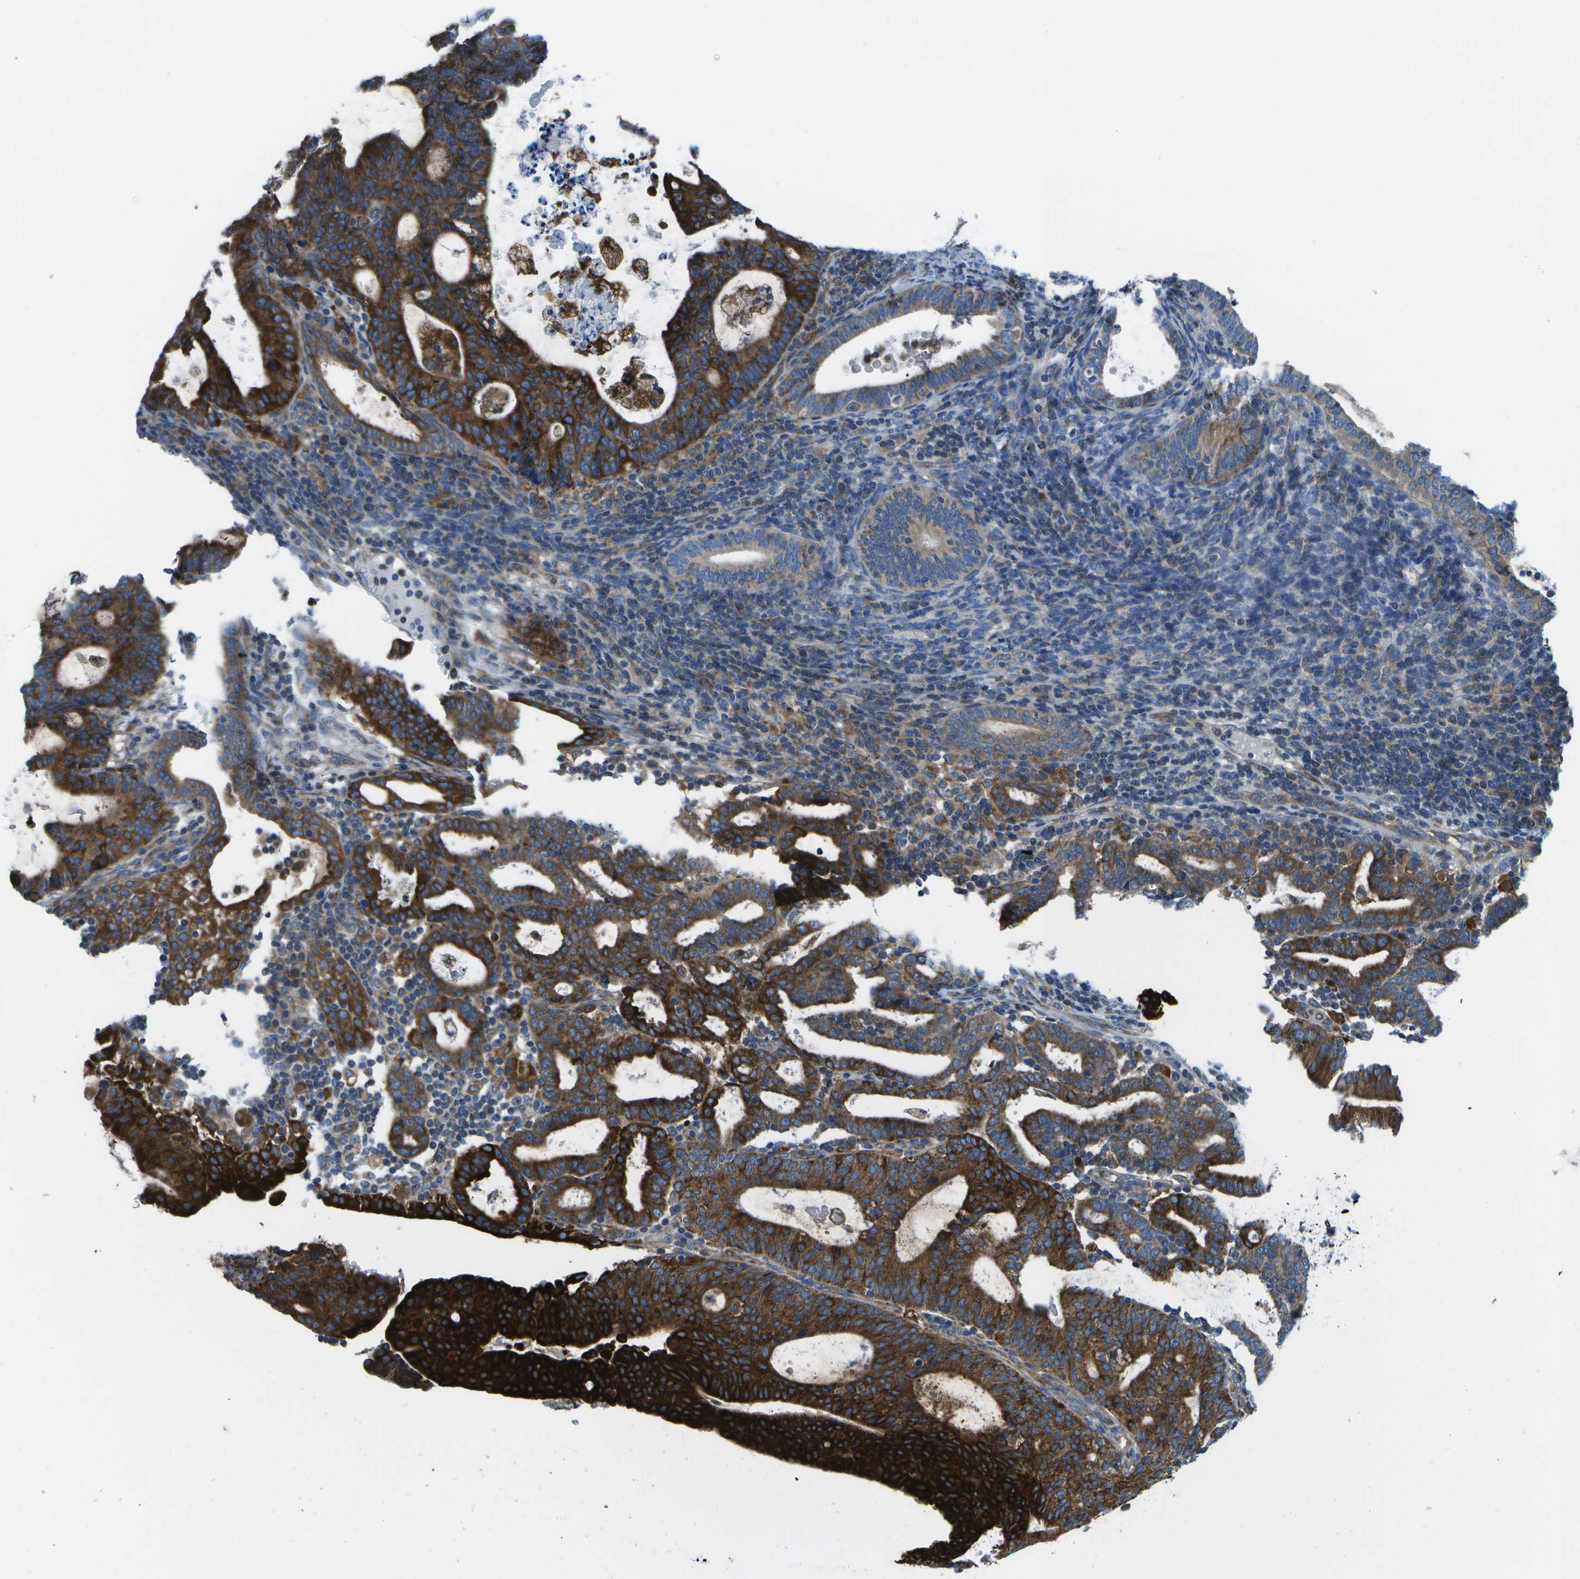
{"staining": {"intensity": "strong", "quantity": ">75%", "location": "cytoplasmic/membranous"}, "tissue": "endometrial cancer", "cell_type": "Tumor cells", "image_type": "cancer", "snomed": [{"axis": "morphology", "description": "Adenocarcinoma, NOS"}, {"axis": "topography", "description": "Uterus"}], "caption": "This is a micrograph of immunohistochemistry staining of endometrial cancer, which shows strong positivity in the cytoplasmic/membranous of tumor cells.", "gene": "GDF5", "patient": {"sex": "female", "age": 83}}